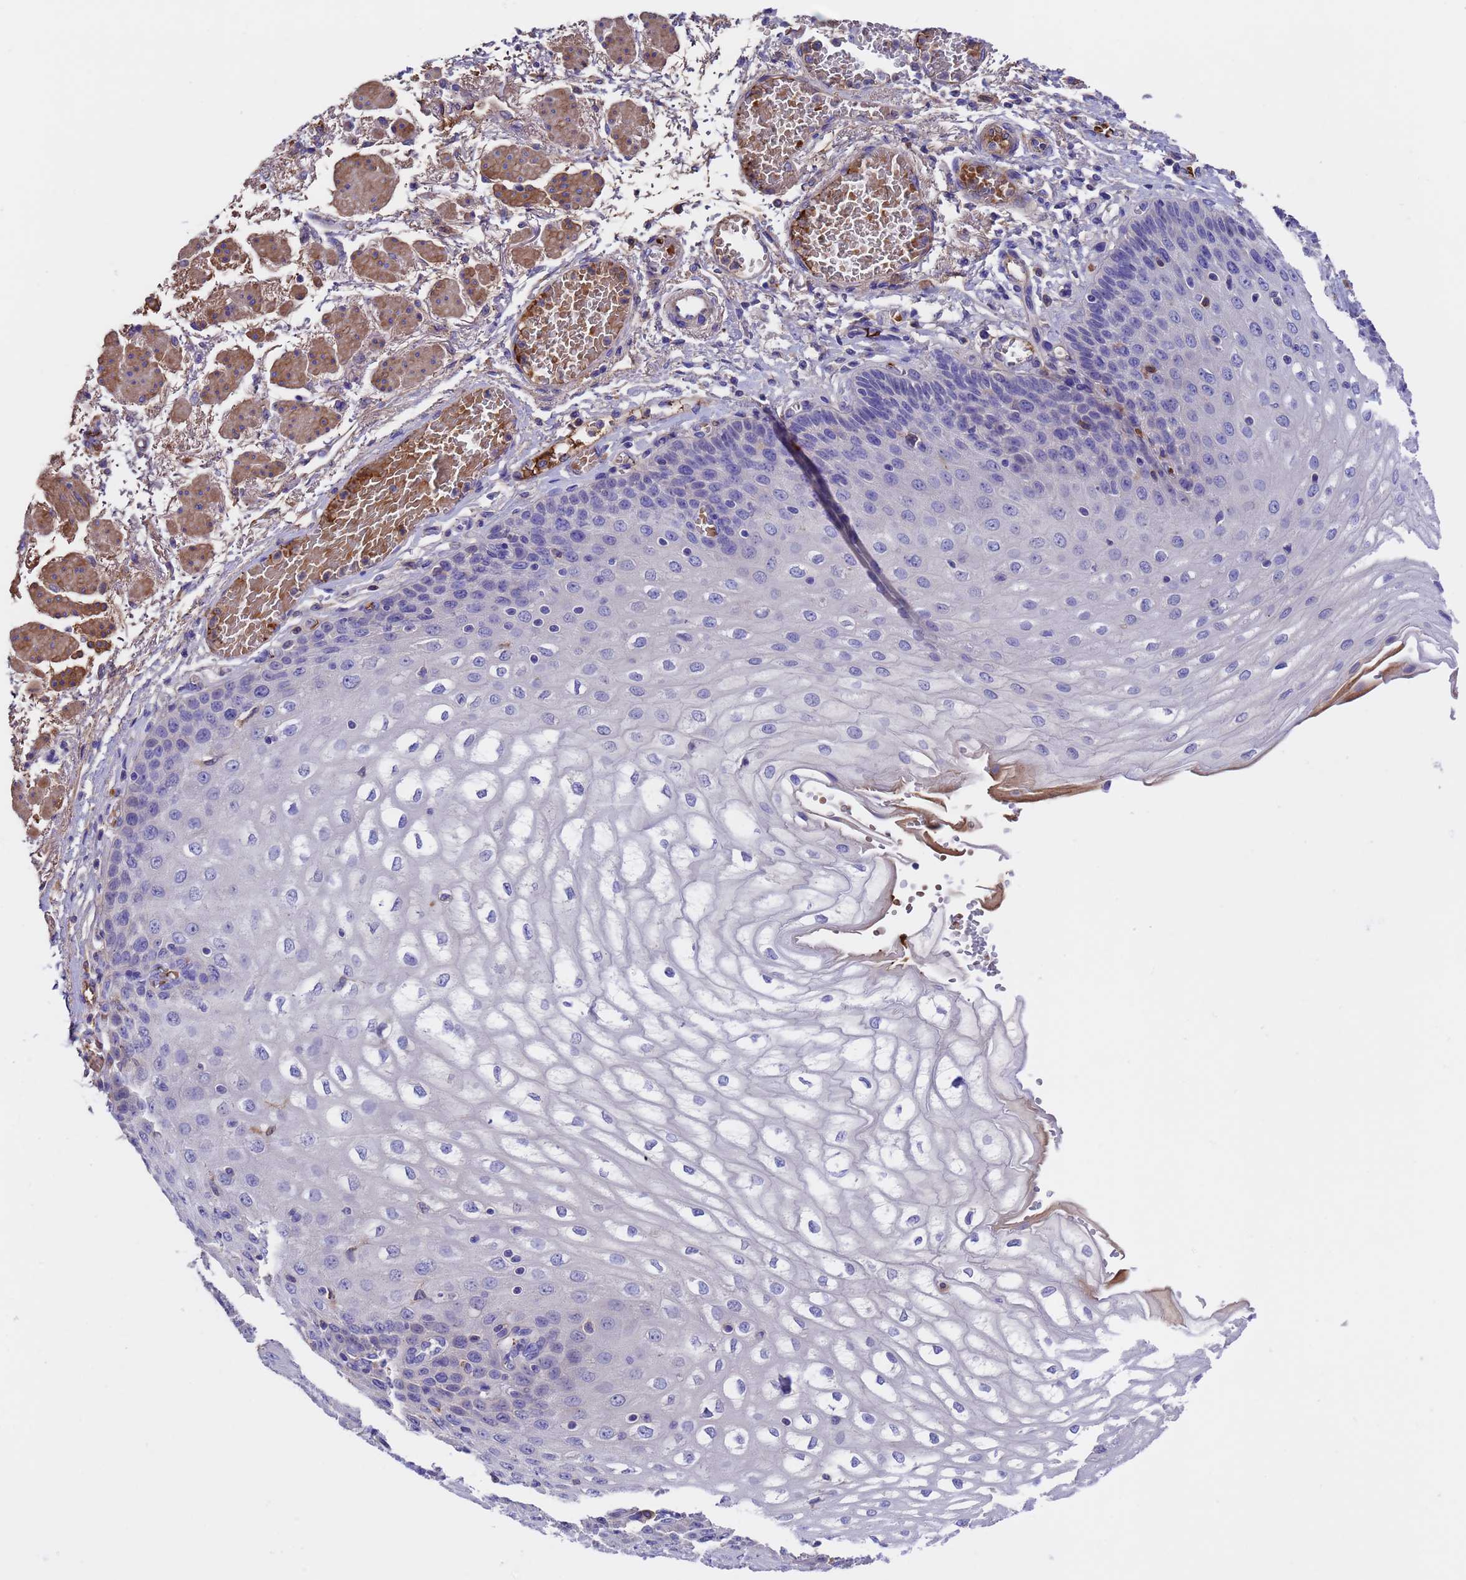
{"staining": {"intensity": "negative", "quantity": "none", "location": "none"}, "tissue": "esophagus", "cell_type": "Squamous epithelial cells", "image_type": "normal", "snomed": [{"axis": "morphology", "description": "Normal tissue, NOS"}, {"axis": "topography", "description": "Esophagus"}], "caption": "Immunohistochemistry of normal human esophagus exhibits no expression in squamous epithelial cells. (Stains: DAB immunohistochemistry with hematoxylin counter stain, Microscopy: brightfield microscopy at high magnification).", "gene": "ELP6", "patient": {"sex": "male", "age": 81}}